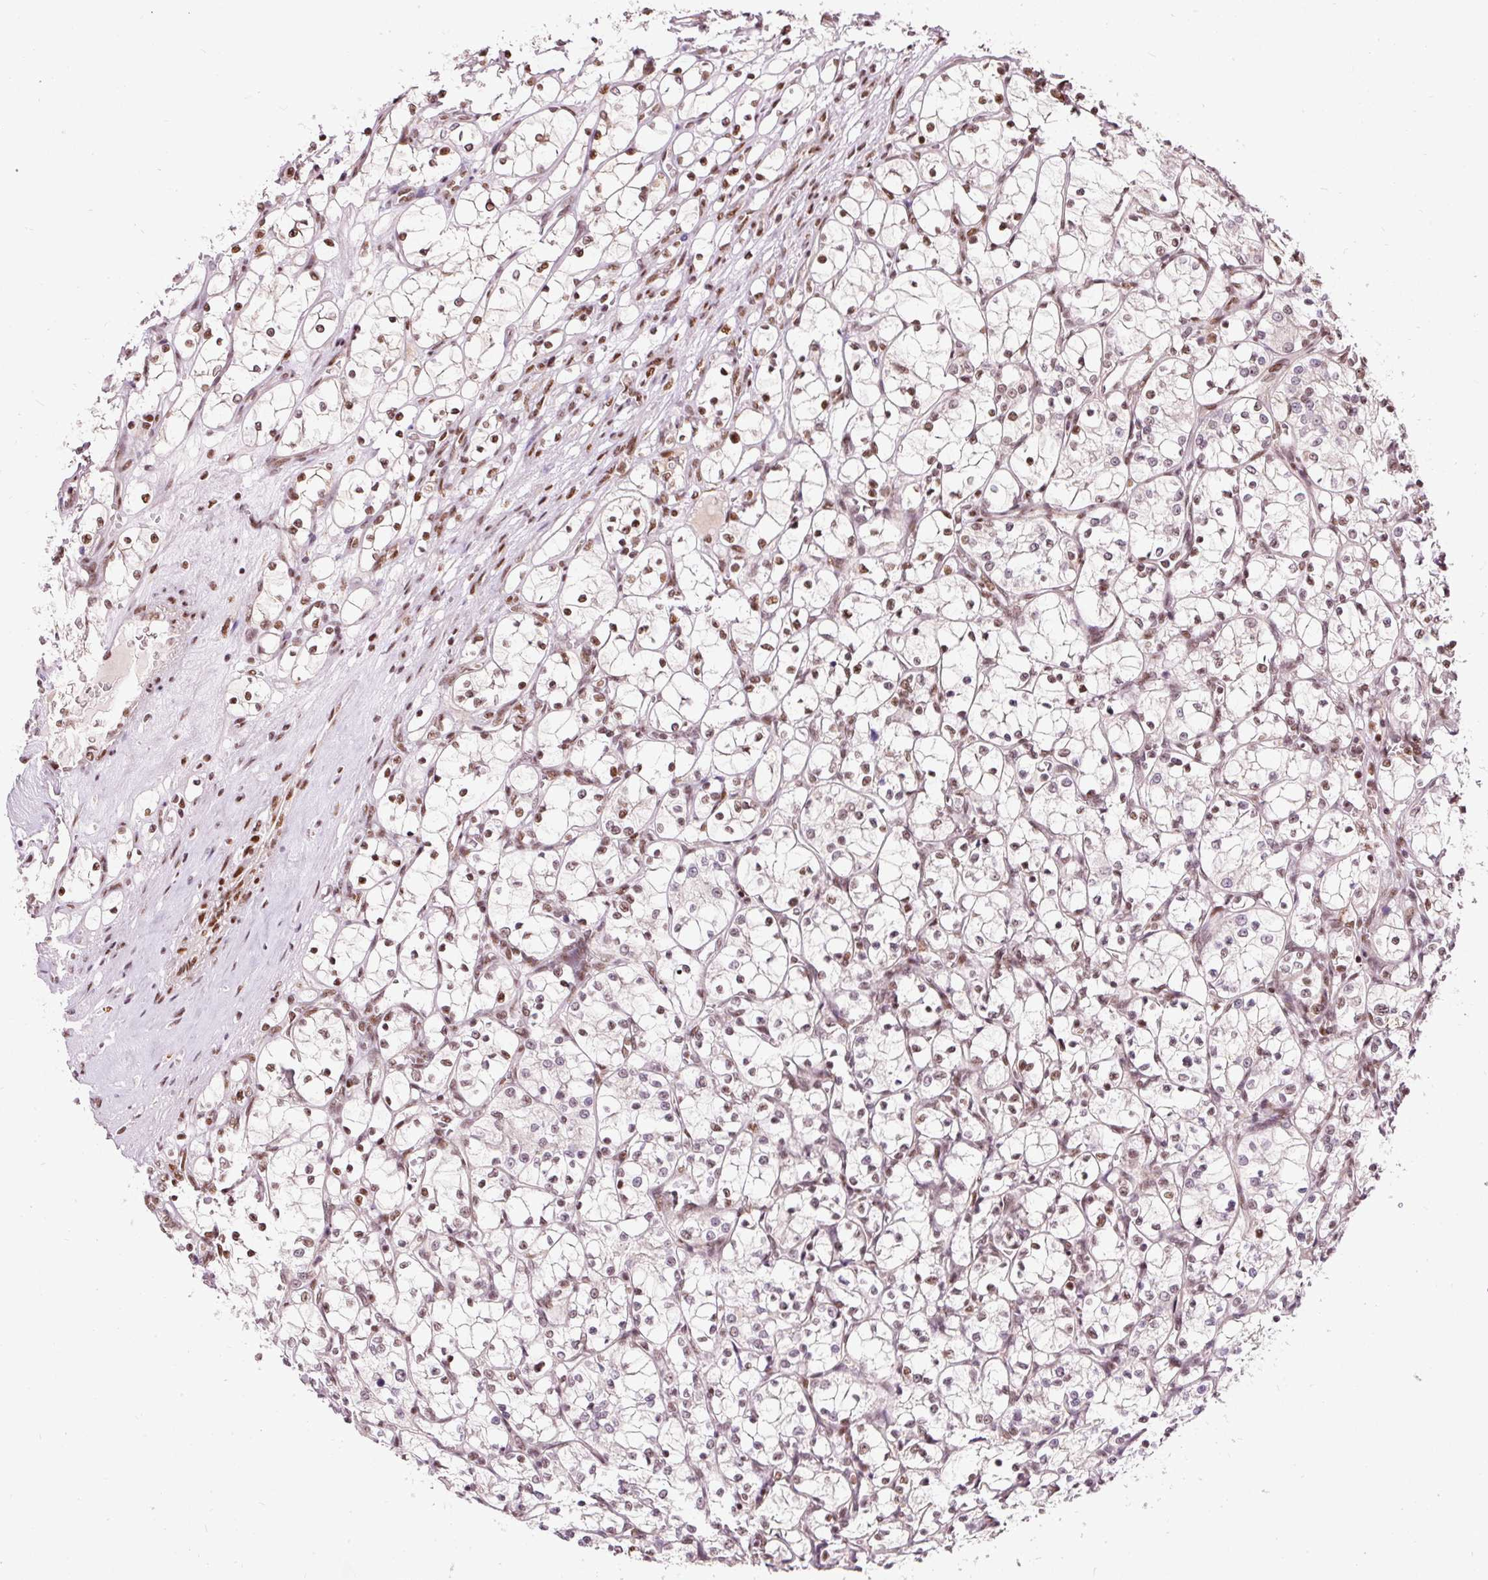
{"staining": {"intensity": "moderate", "quantity": "<25%", "location": "nuclear"}, "tissue": "renal cancer", "cell_type": "Tumor cells", "image_type": "cancer", "snomed": [{"axis": "morphology", "description": "Adenocarcinoma, NOS"}, {"axis": "topography", "description": "Kidney"}], "caption": "Immunohistochemistry (IHC) of human renal cancer (adenocarcinoma) reveals low levels of moderate nuclear positivity in approximately <25% of tumor cells. (IHC, brightfield microscopy, high magnification).", "gene": "HNRNPC", "patient": {"sex": "female", "age": 69}}